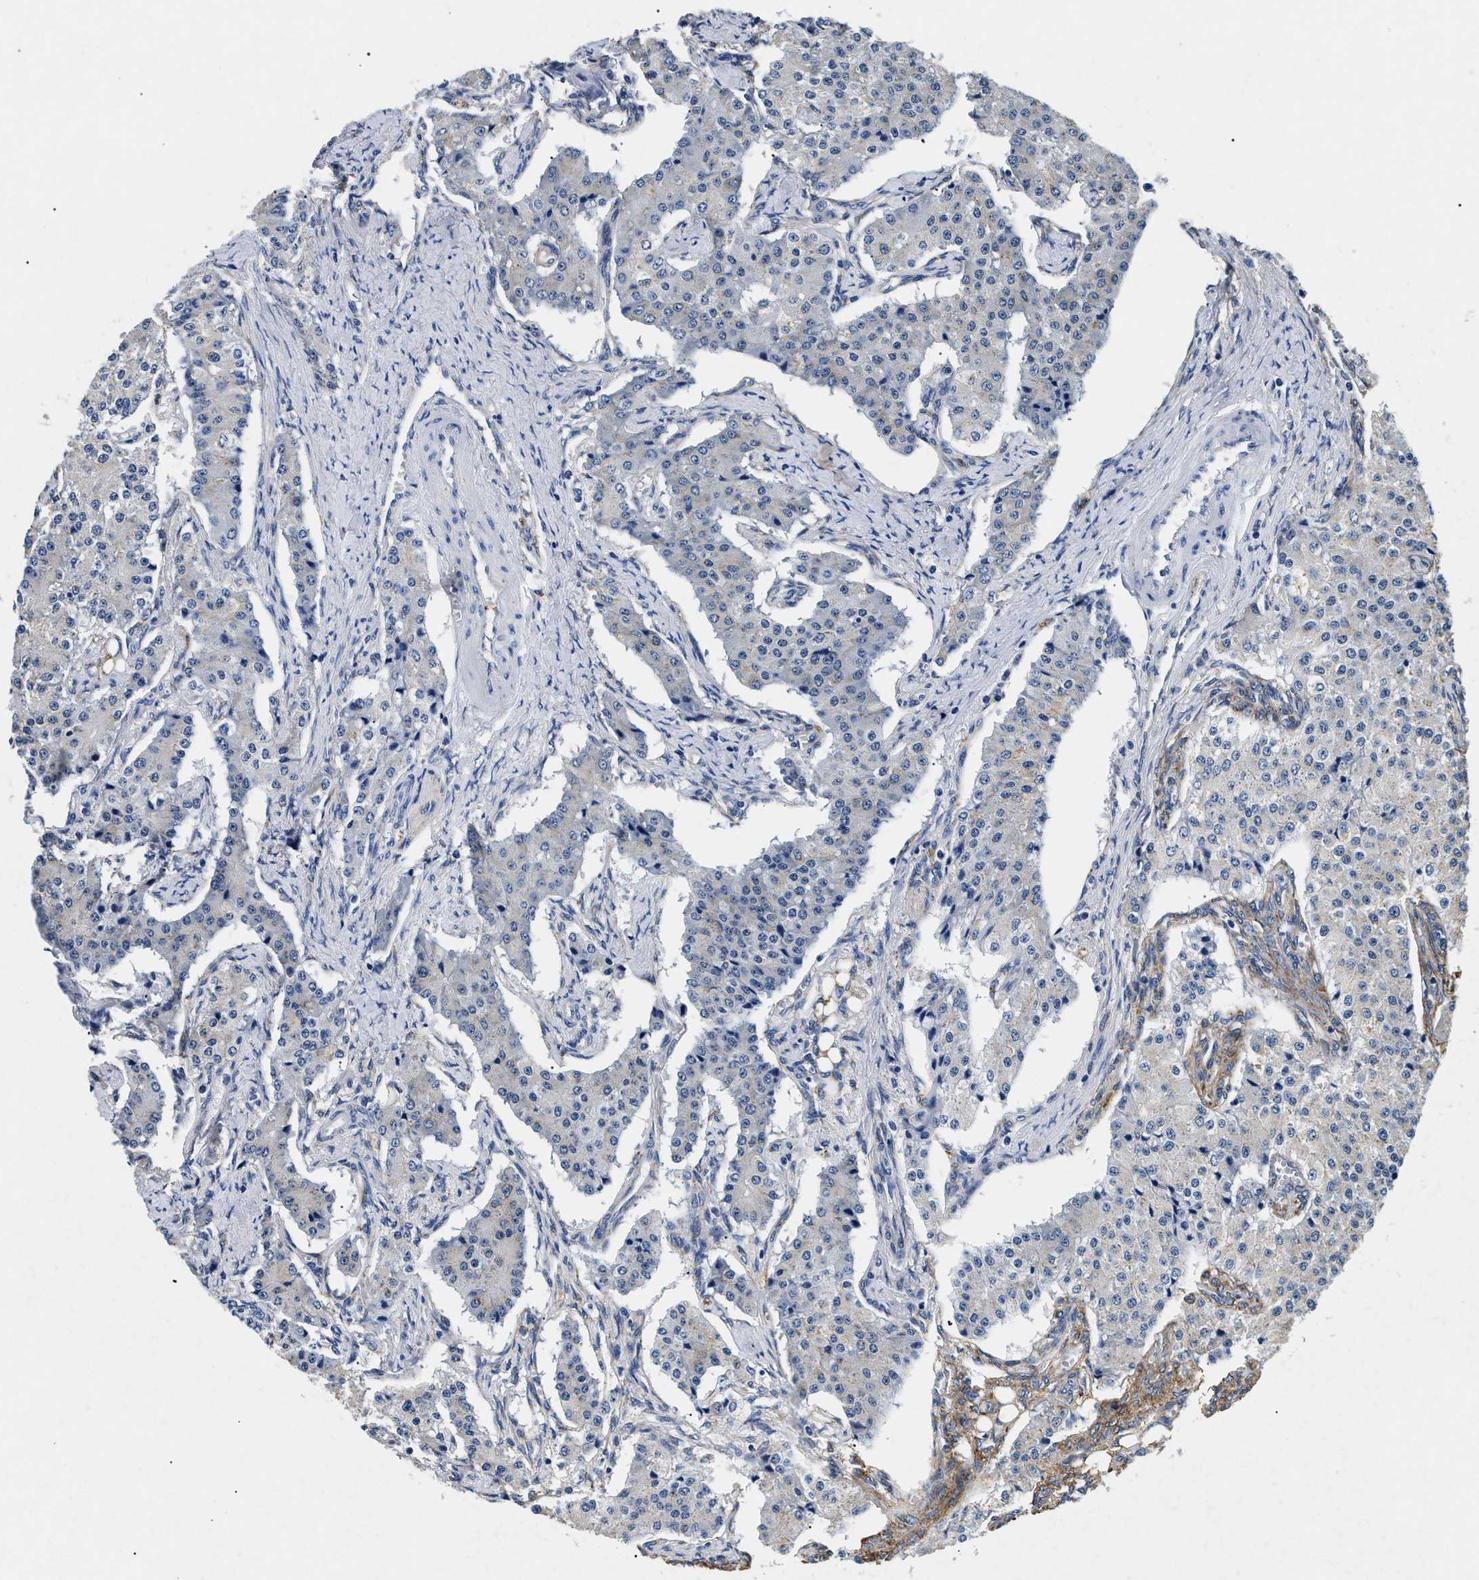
{"staining": {"intensity": "negative", "quantity": "none", "location": "none"}, "tissue": "carcinoid", "cell_type": "Tumor cells", "image_type": "cancer", "snomed": [{"axis": "morphology", "description": "Carcinoid, malignant, NOS"}, {"axis": "topography", "description": "Colon"}], "caption": "DAB immunohistochemical staining of carcinoid reveals no significant staining in tumor cells.", "gene": "LAMA3", "patient": {"sex": "female", "age": 52}}